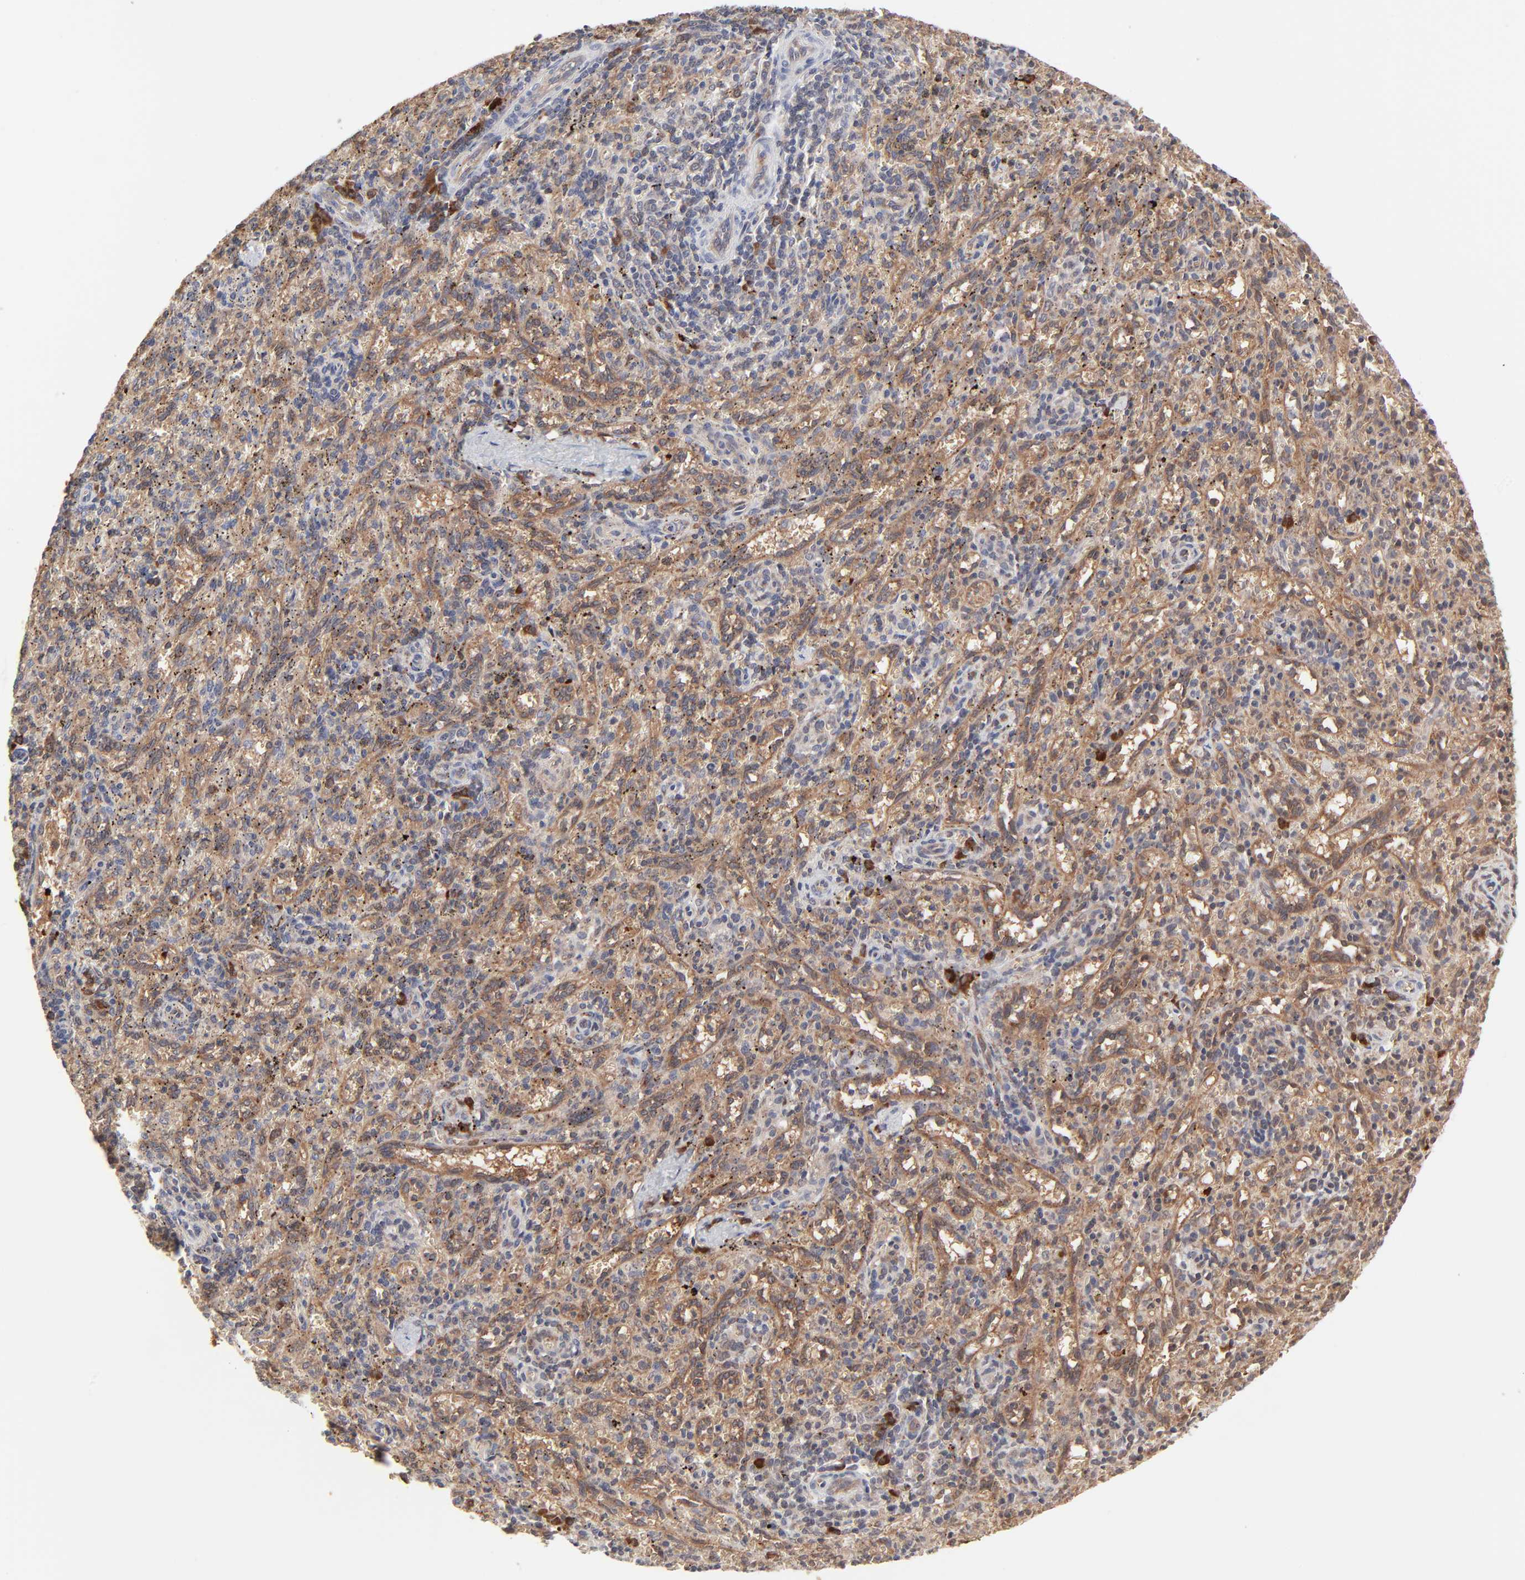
{"staining": {"intensity": "moderate", "quantity": ">75%", "location": "cytoplasmic/membranous"}, "tissue": "spleen", "cell_type": "Cells in red pulp", "image_type": "normal", "snomed": [{"axis": "morphology", "description": "Normal tissue, NOS"}, {"axis": "topography", "description": "Spleen"}], "caption": "Immunohistochemical staining of unremarkable human spleen displays >75% levels of moderate cytoplasmic/membranous protein positivity in about >75% of cells in red pulp.", "gene": "CASP10", "patient": {"sex": "female", "age": 10}}